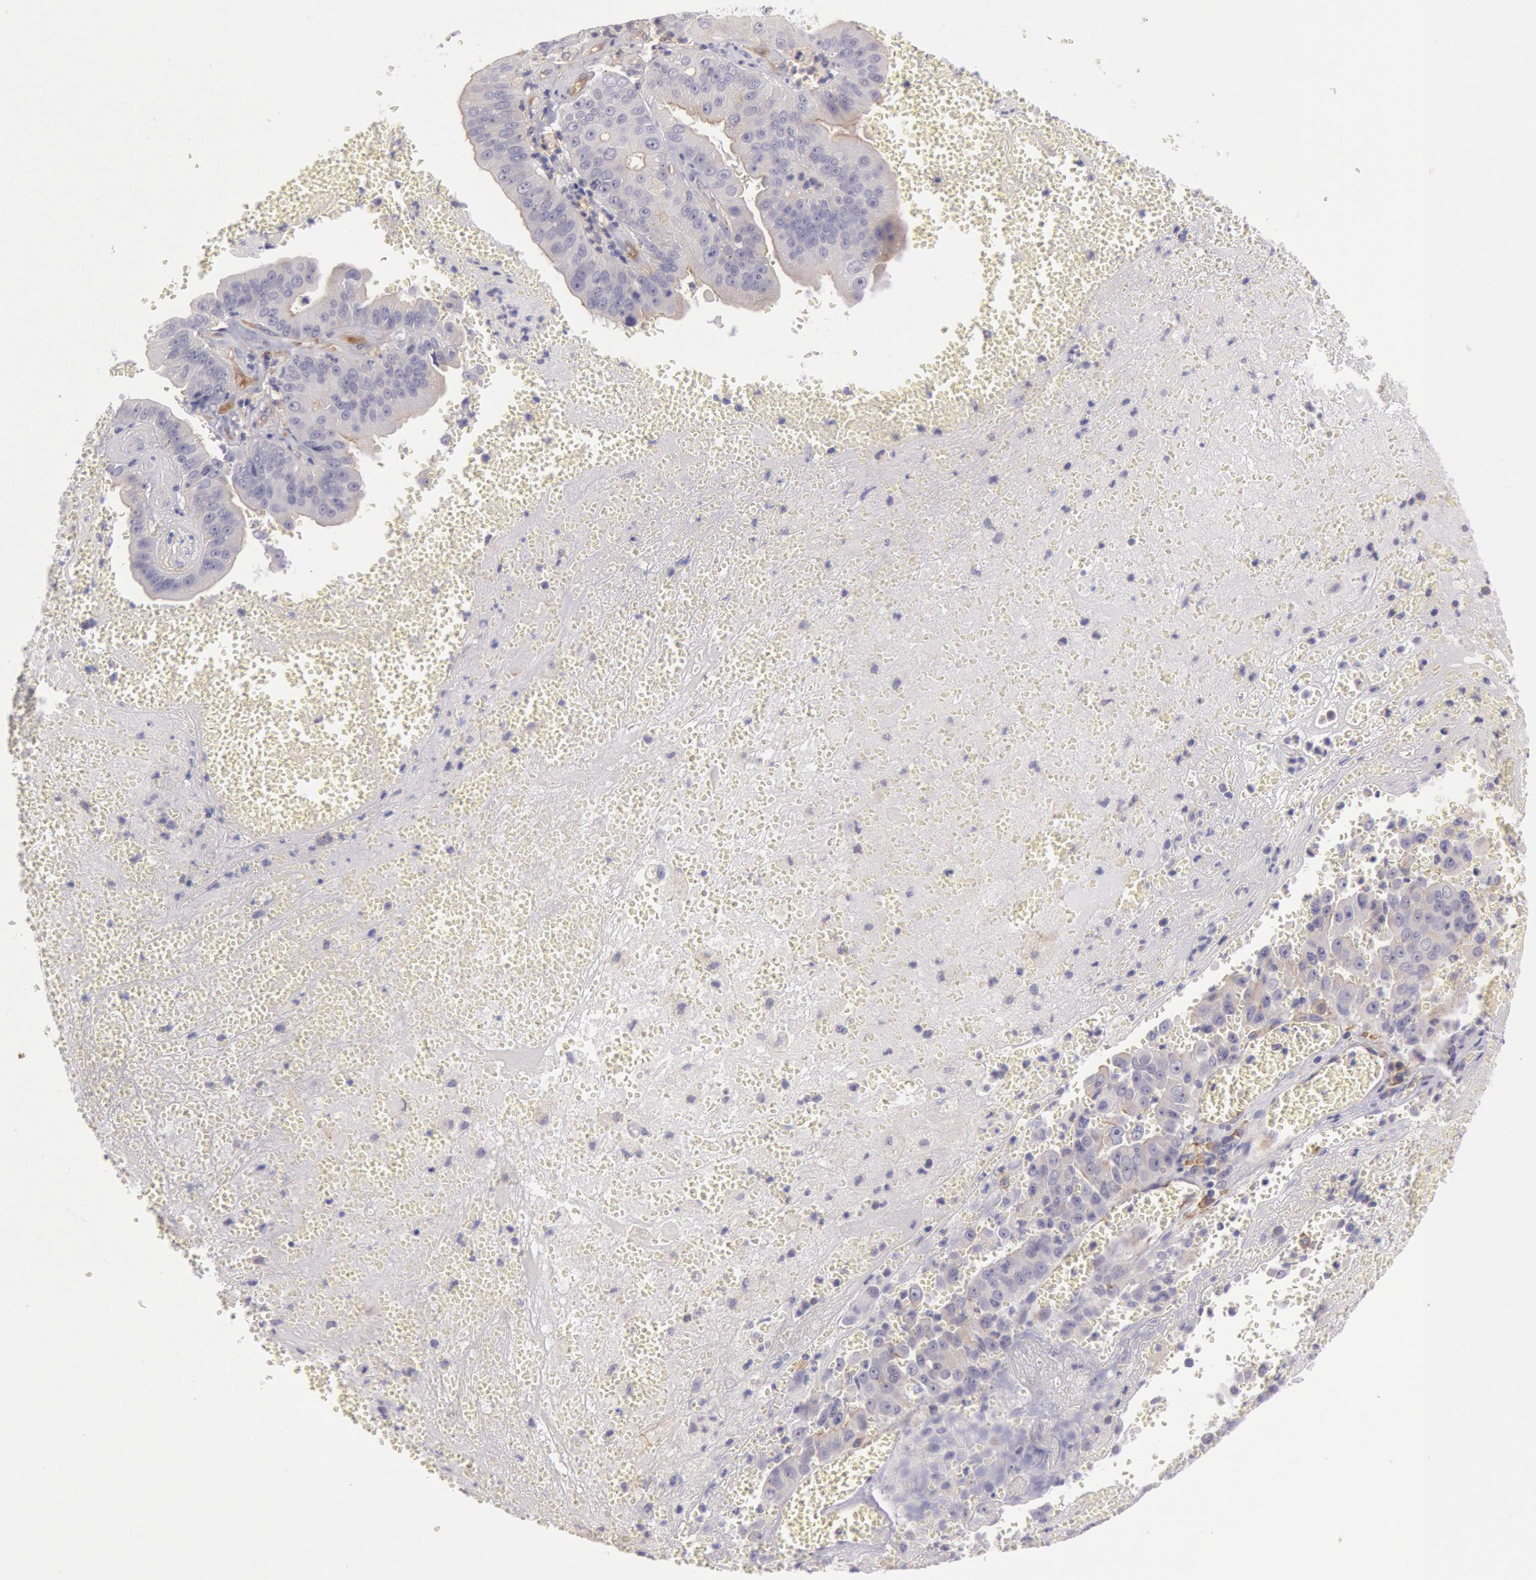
{"staining": {"intensity": "negative", "quantity": "none", "location": "none"}, "tissue": "liver cancer", "cell_type": "Tumor cells", "image_type": "cancer", "snomed": [{"axis": "morphology", "description": "Cholangiocarcinoma"}, {"axis": "topography", "description": "Liver"}], "caption": "Tumor cells show no significant positivity in liver cancer (cholangiocarcinoma). (Stains: DAB IHC with hematoxylin counter stain, Microscopy: brightfield microscopy at high magnification).", "gene": "MYO5A", "patient": {"sex": "female", "age": 79}}